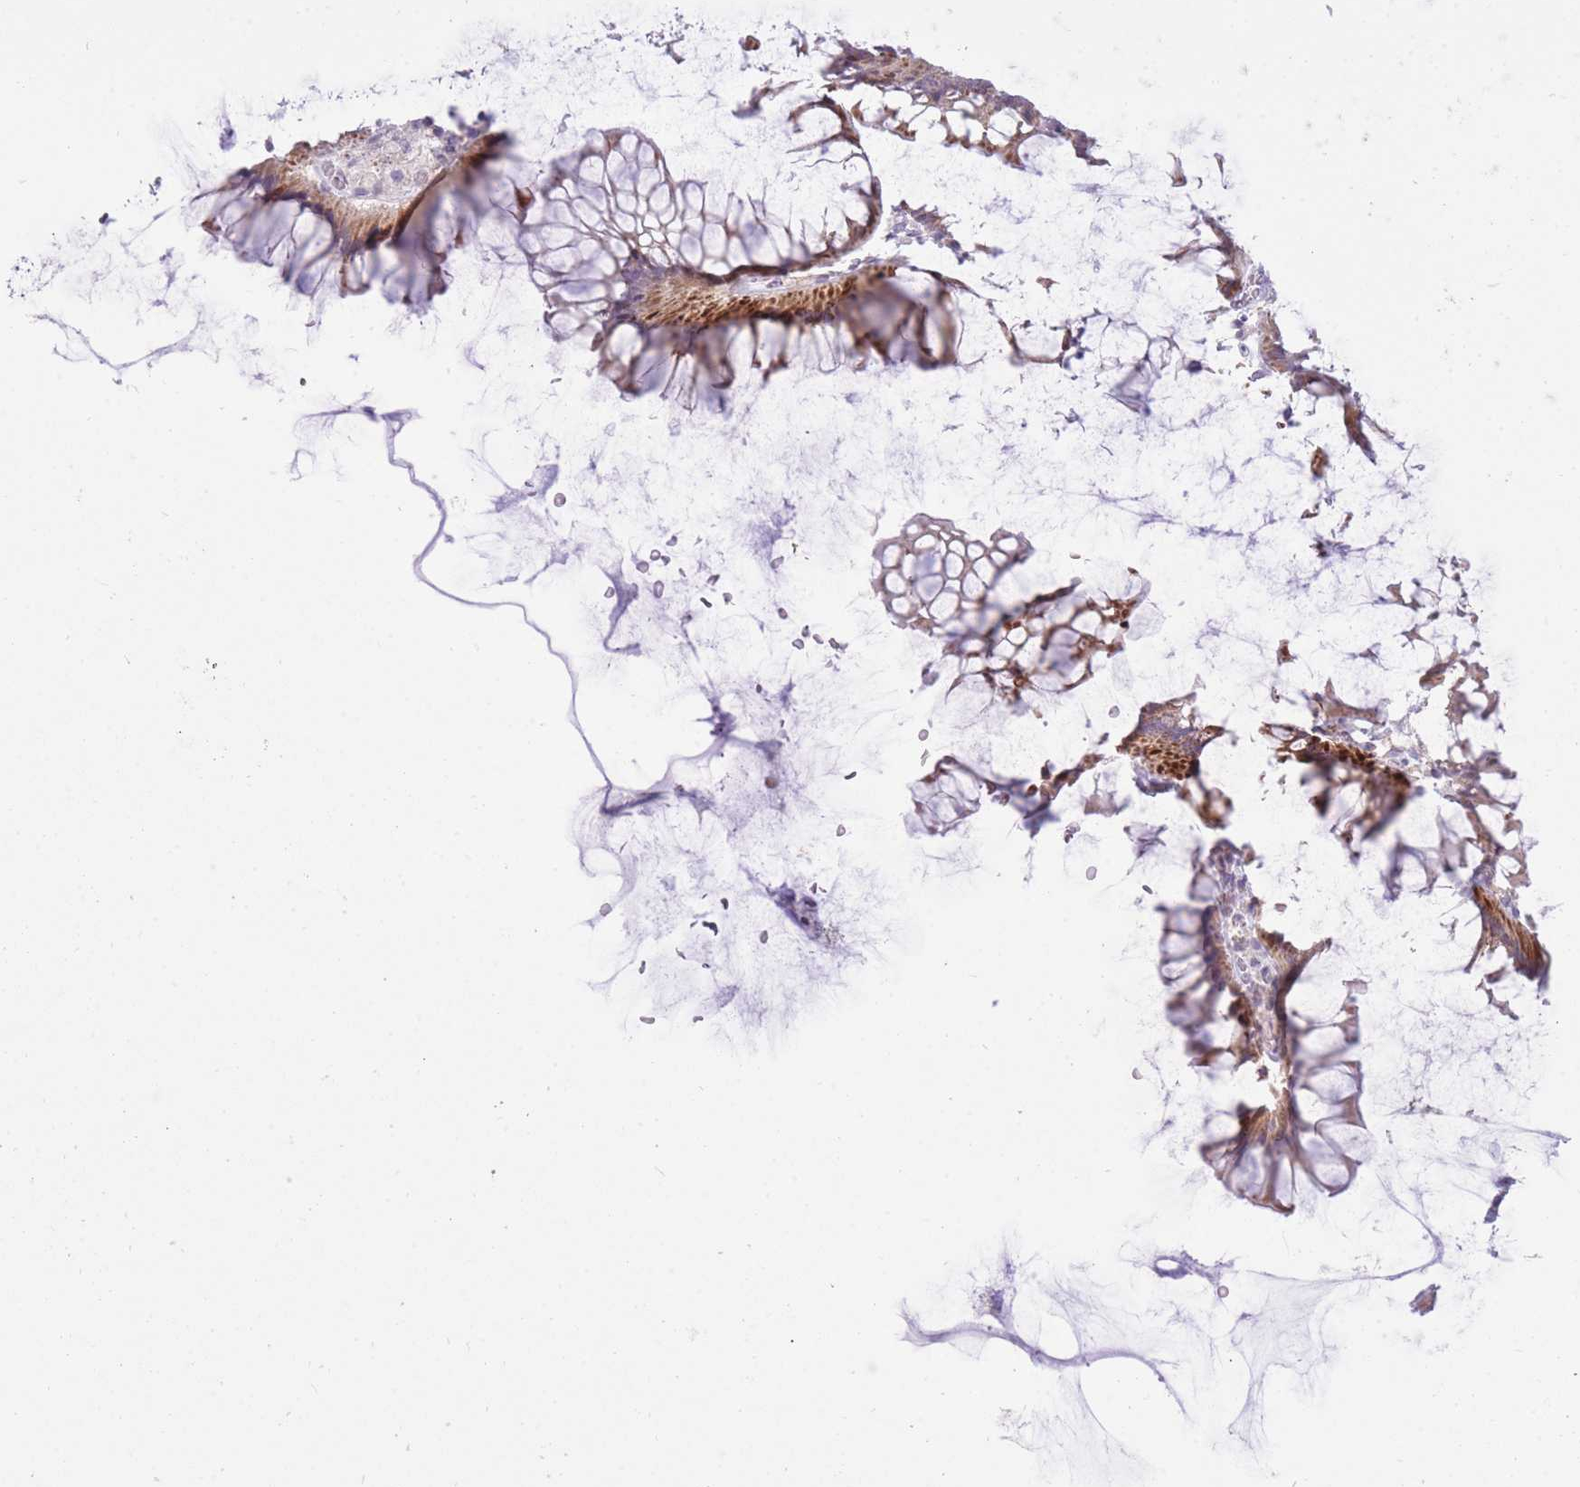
{"staining": {"intensity": "negative", "quantity": "none", "location": "none"}, "tissue": "colon", "cell_type": "Endothelial cells", "image_type": "normal", "snomed": [{"axis": "morphology", "description": "Normal tissue, NOS"}, {"axis": "topography", "description": "Colon"}], "caption": "Immunohistochemical staining of unremarkable colon reveals no significant expression in endothelial cells. (DAB (3,3'-diaminobenzidine) immunohistochemistry with hematoxylin counter stain).", "gene": "DENND2D", "patient": {"sex": "female", "age": 82}}